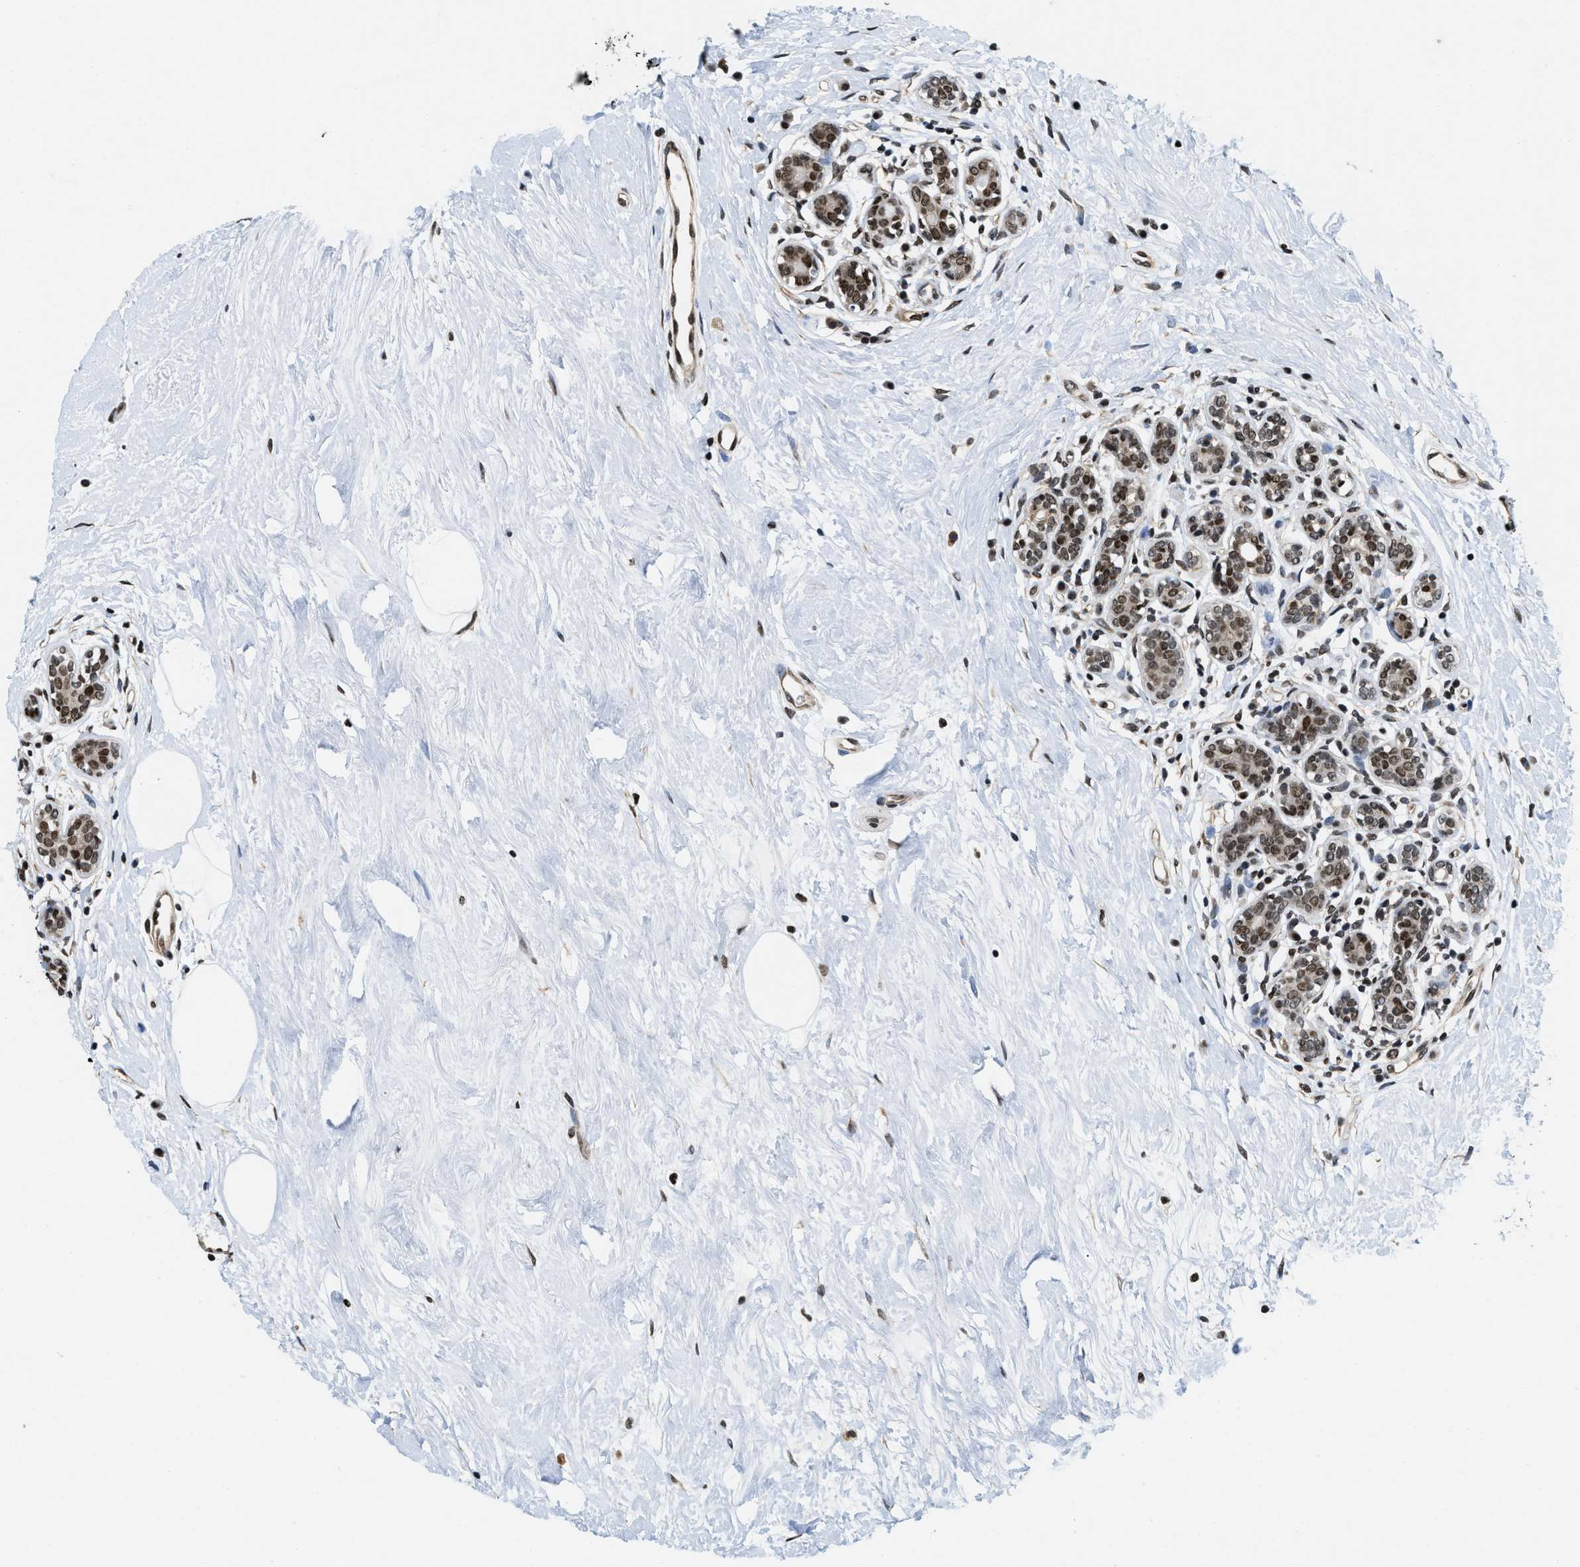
{"staining": {"intensity": "strong", "quantity": ">75%", "location": "nuclear"}, "tissue": "breast cancer", "cell_type": "Tumor cells", "image_type": "cancer", "snomed": [{"axis": "morphology", "description": "Normal tissue, NOS"}, {"axis": "morphology", "description": "Duct carcinoma"}, {"axis": "topography", "description": "Breast"}], "caption": "Immunohistochemical staining of human intraductal carcinoma (breast) reveals strong nuclear protein positivity in approximately >75% of tumor cells. (DAB (3,3'-diaminobenzidine) IHC, brown staining for protein, blue staining for nuclei).", "gene": "SAFB", "patient": {"sex": "female", "age": 39}}